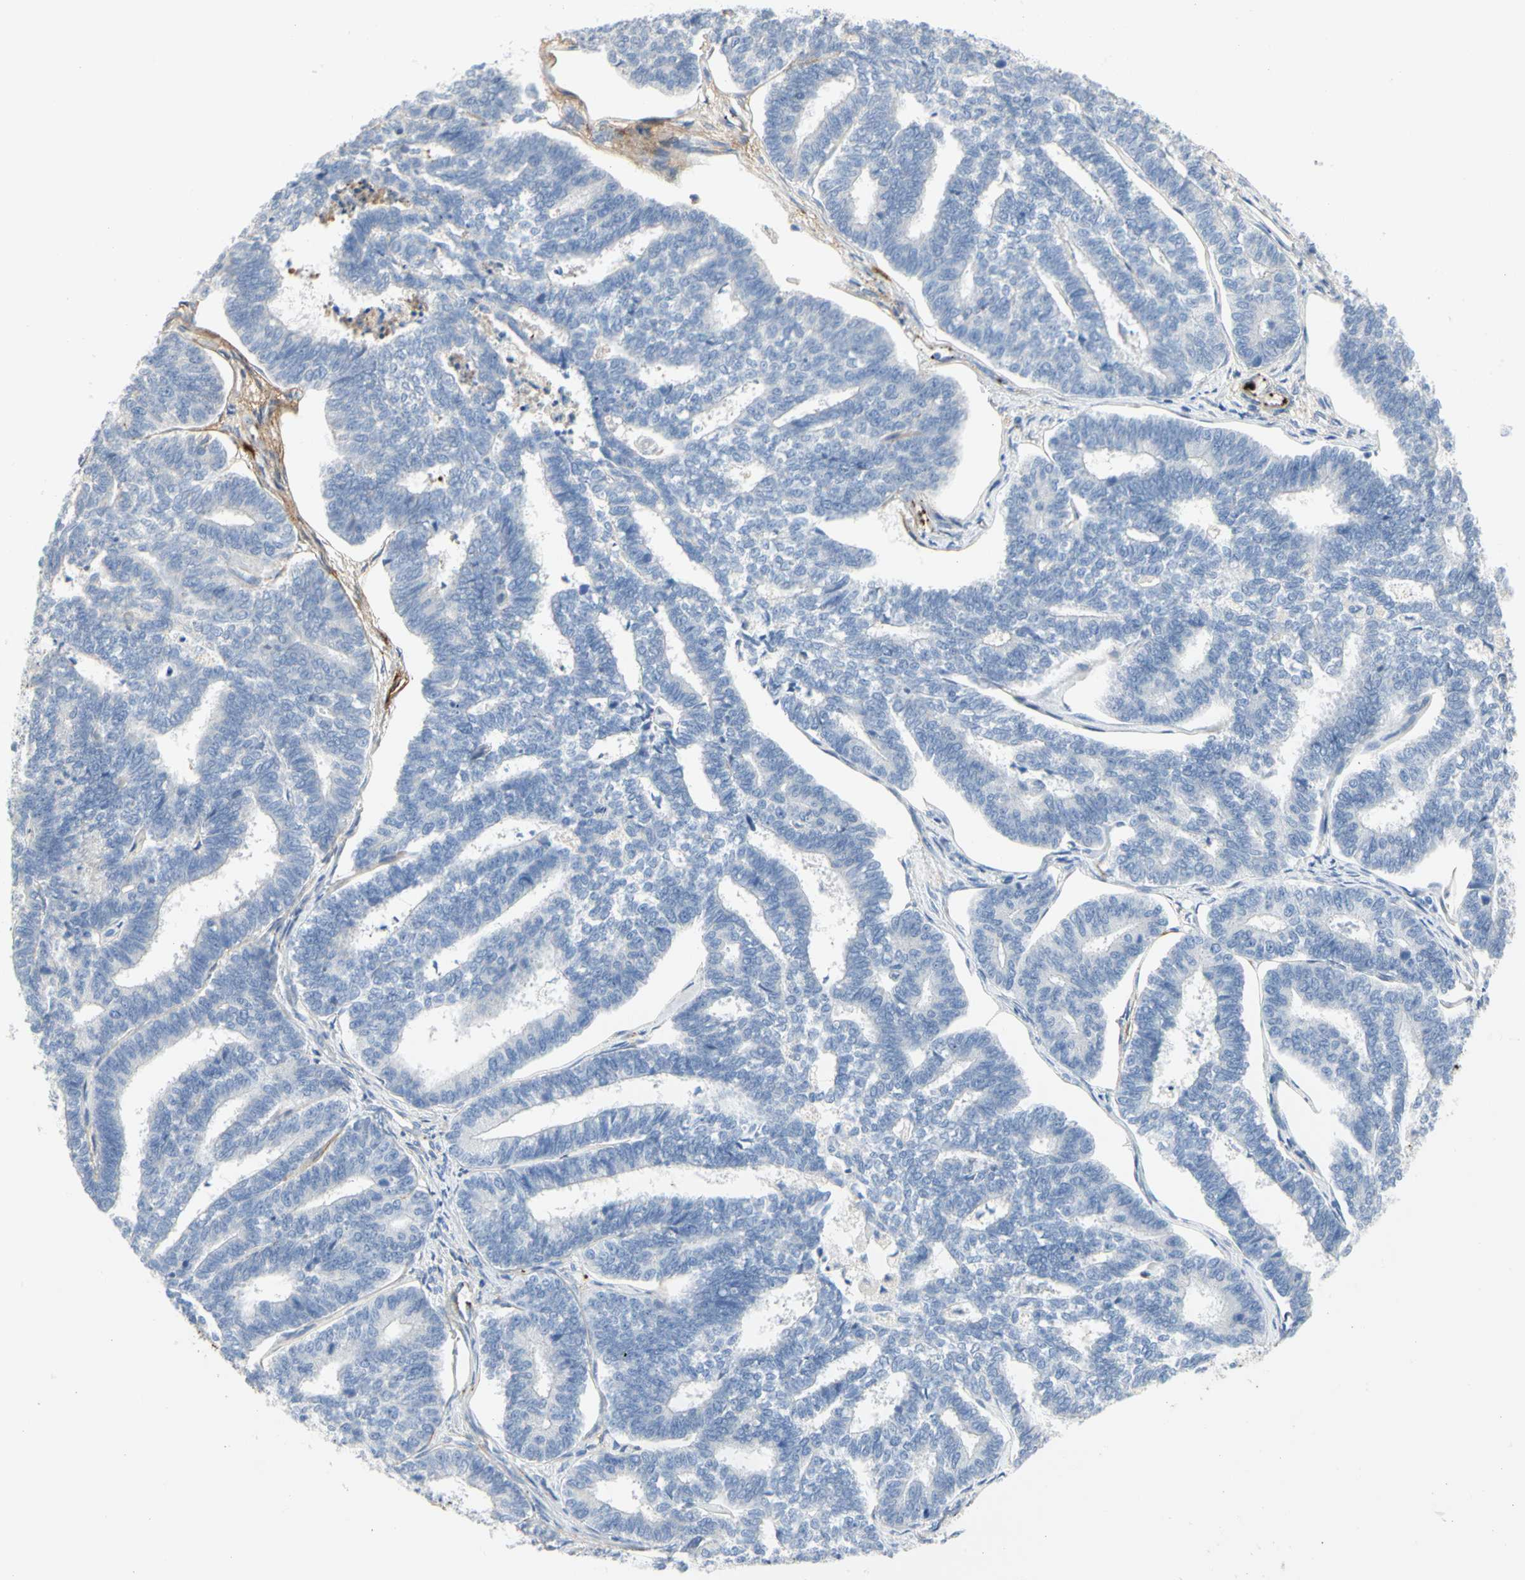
{"staining": {"intensity": "negative", "quantity": "none", "location": "none"}, "tissue": "endometrial cancer", "cell_type": "Tumor cells", "image_type": "cancer", "snomed": [{"axis": "morphology", "description": "Adenocarcinoma, NOS"}, {"axis": "topography", "description": "Endometrium"}], "caption": "Tumor cells are negative for protein expression in human endometrial cancer (adenocarcinoma).", "gene": "FGB", "patient": {"sex": "female", "age": 70}}